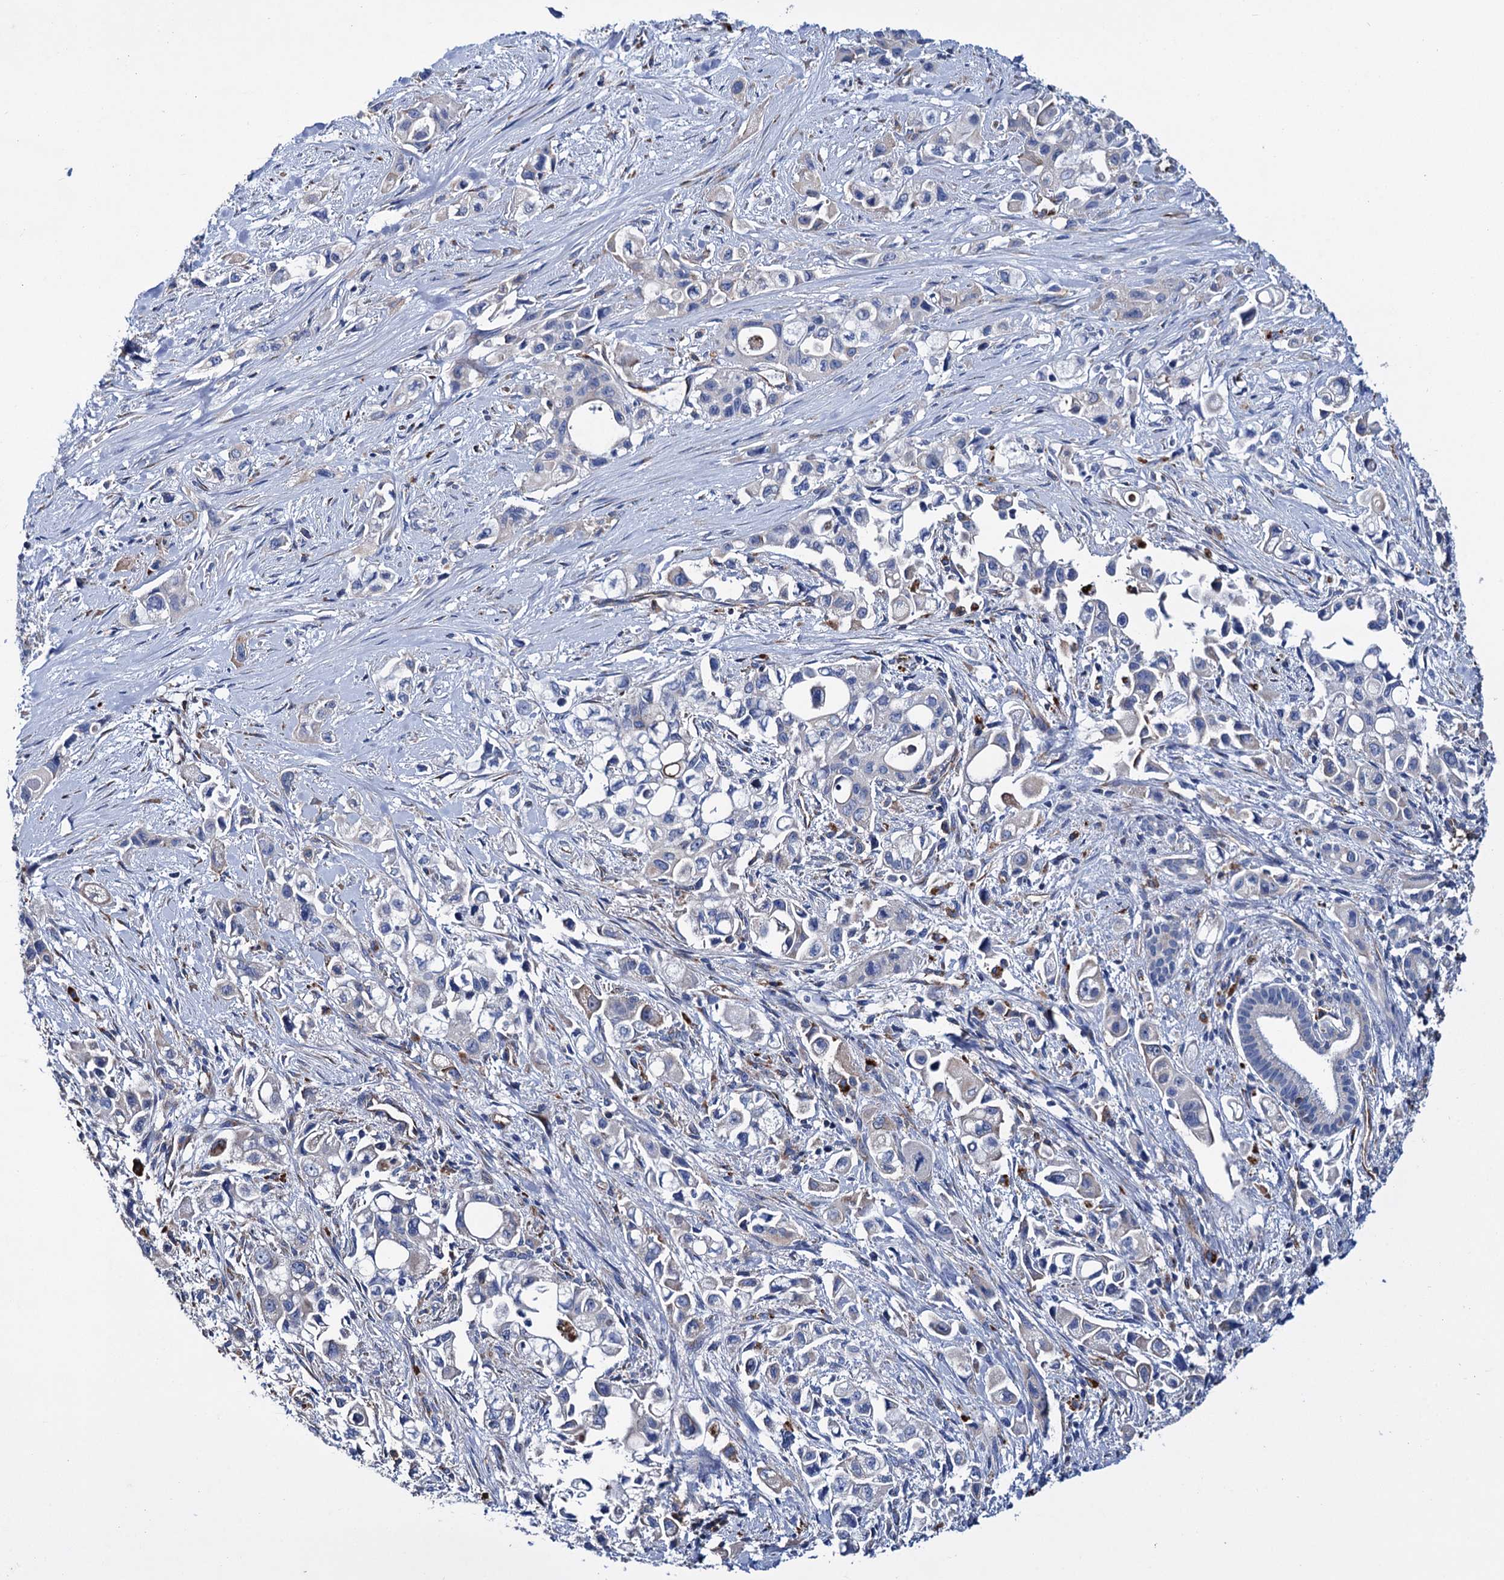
{"staining": {"intensity": "negative", "quantity": "none", "location": "none"}, "tissue": "pancreatic cancer", "cell_type": "Tumor cells", "image_type": "cancer", "snomed": [{"axis": "morphology", "description": "Adenocarcinoma, NOS"}, {"axis": "topography", "description": "Pancreas"}], "caption": "This is a image of immunohistochemistry staining of pancreatic cancer, which shows no expression in tumor cells.", "gene": "SCPEP1", "patient": {"sex": "female", "age": 66}}